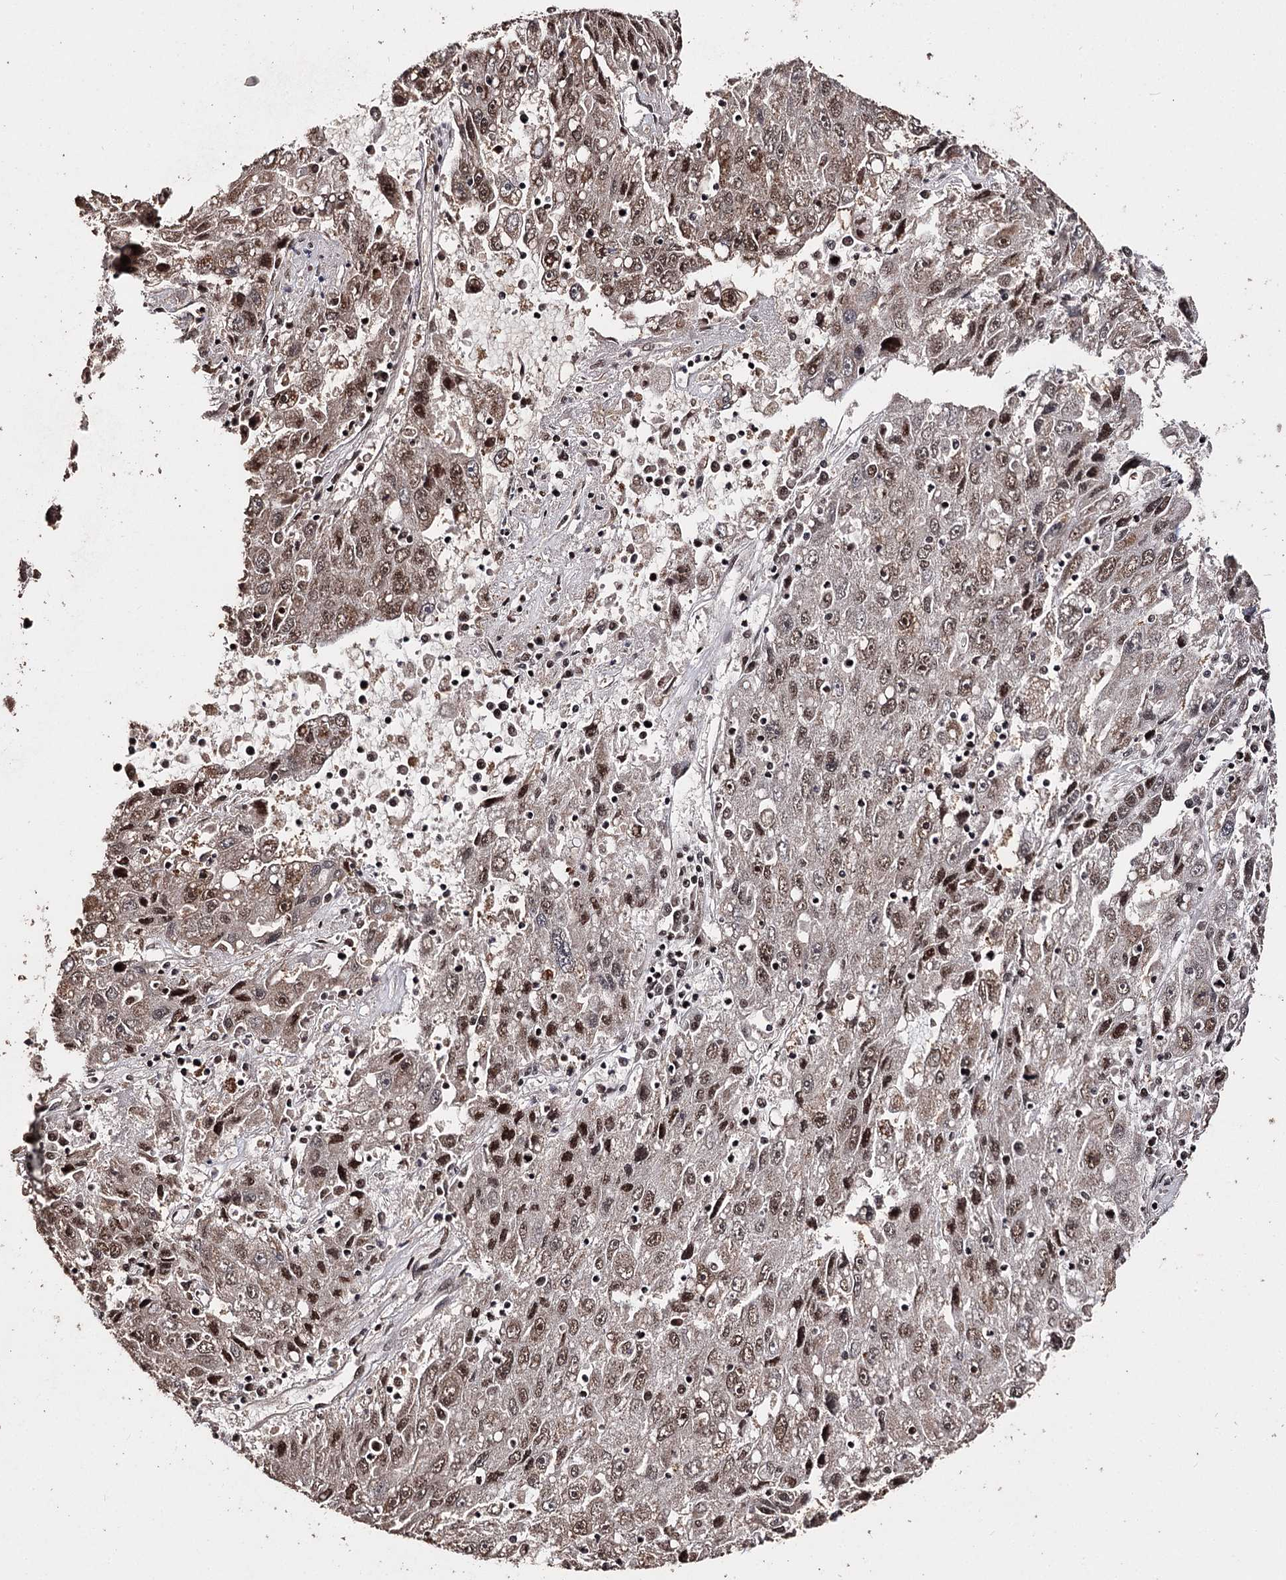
{"staining": {"intensity": "moderate", "quantity": ">75%", "location": "cytoplasmic/membranous,nuclear"}, "tissue": "liver cancer", "cell_type": "Tumor cells", "image_type": "cancer", "snomed": [{"axis": "morphology", "description": "Carcinoma, Hepatocellular, NOS"}, {"axis": "topography", "description": "Liver"}], "caption": "Hepatocellular carcinoma (liver) stained with DAB (3,3'-diaminobenzidine) immunohistochemistry (IHC) reveals medium levels of moderate cytoplasmic/membranous and nuclear staining in approximately >75% of tumor cells.", "gene": "U2SURP", "patient": {"sex": "male", "age": 49}}